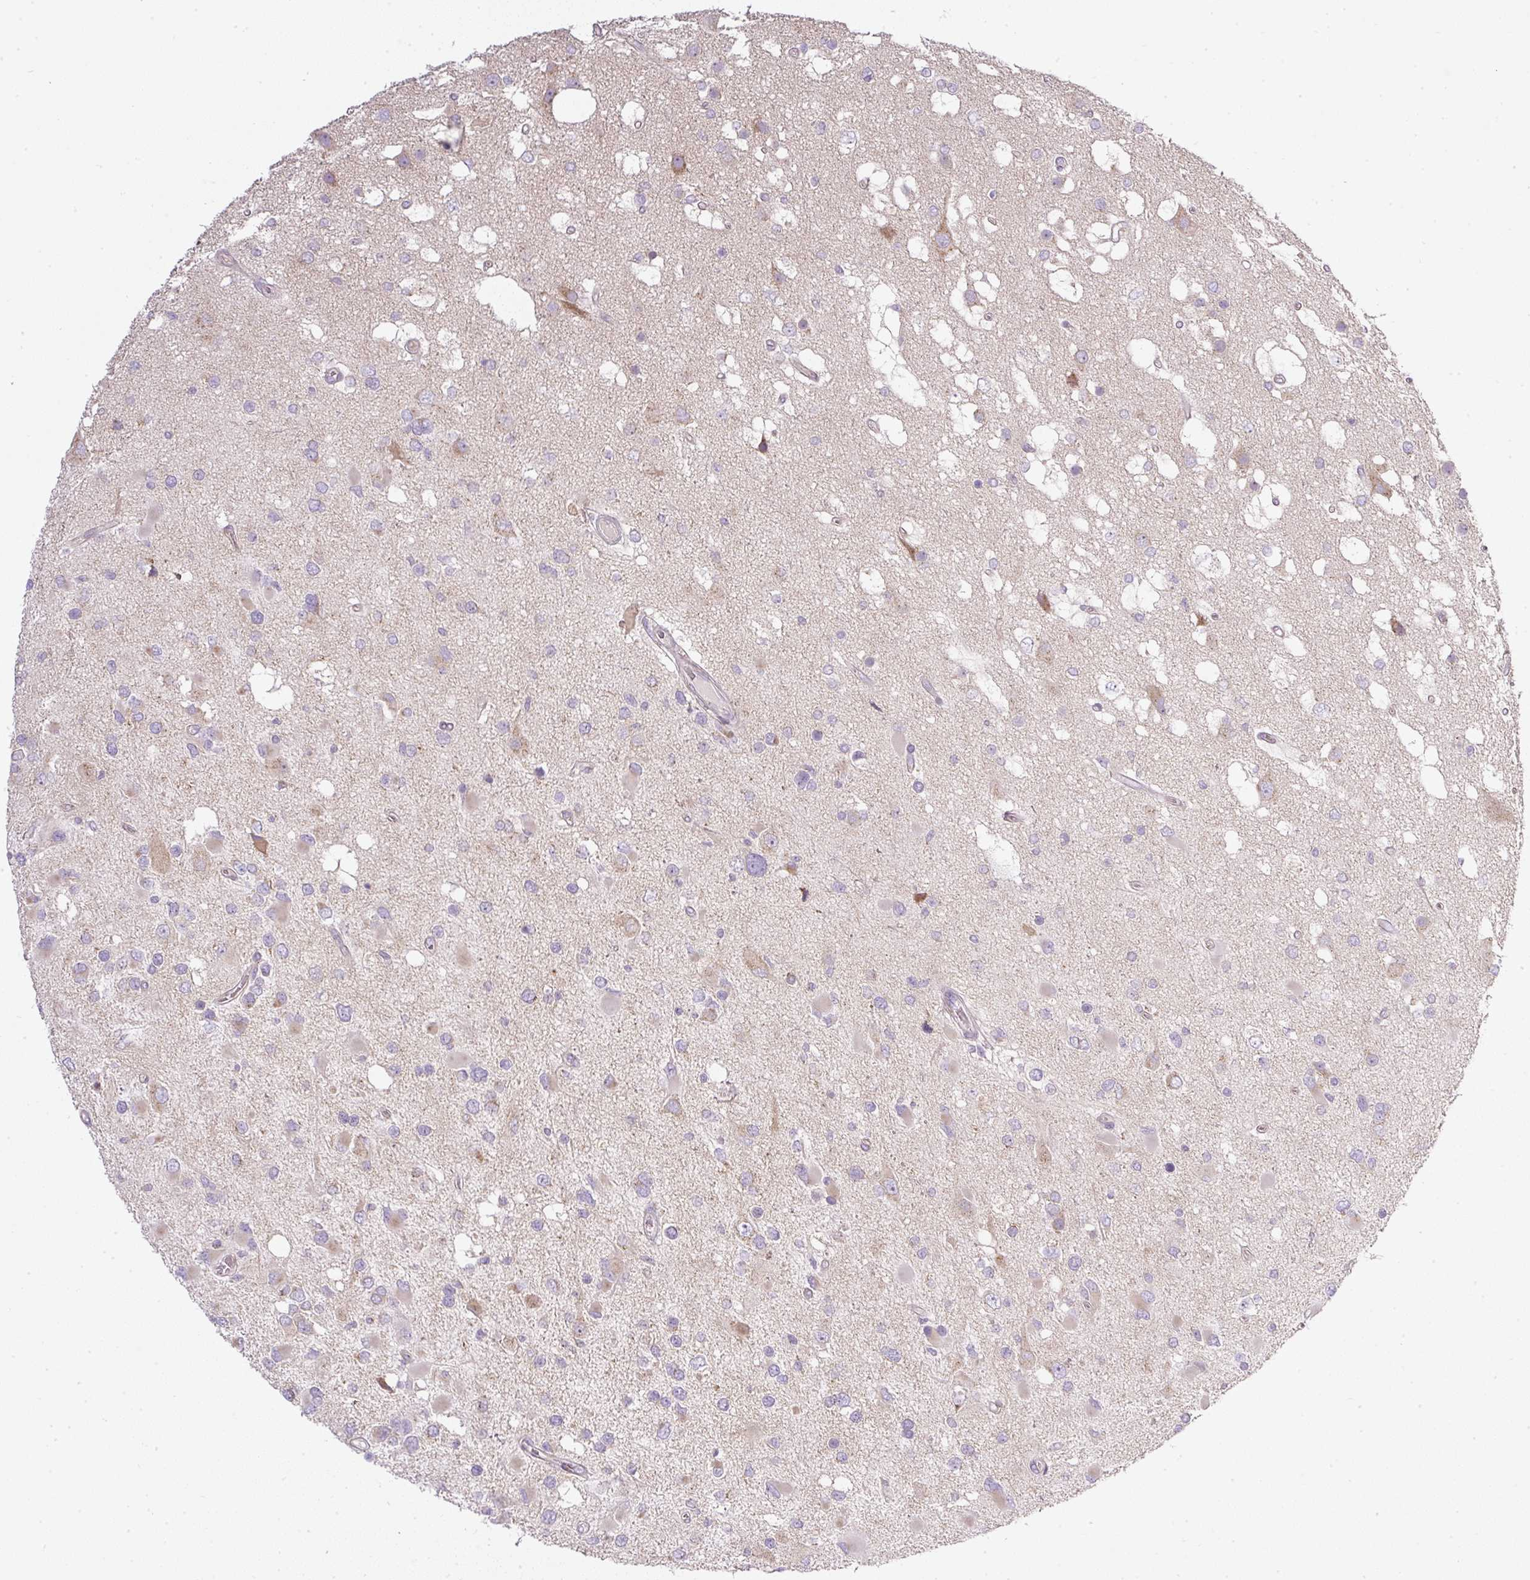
{"staining": {"intensity": "negative", "quantity": "none", "location": "none"}, "tissue": "glioma", "cell_type": "Tumor cells", "image_type": "cancer", "snomed": [{"axis": "morphology", "description": "Glioma, malignant, High grade"}, {"axis": "topography", "description": "Brain"}], "caption": "Immunohistochemical staining of human malignant glioma (high-grade) displays no significant staining in tumor cells.", "gene": "MLX", "patient": {"sex": "male", "age": 53}}